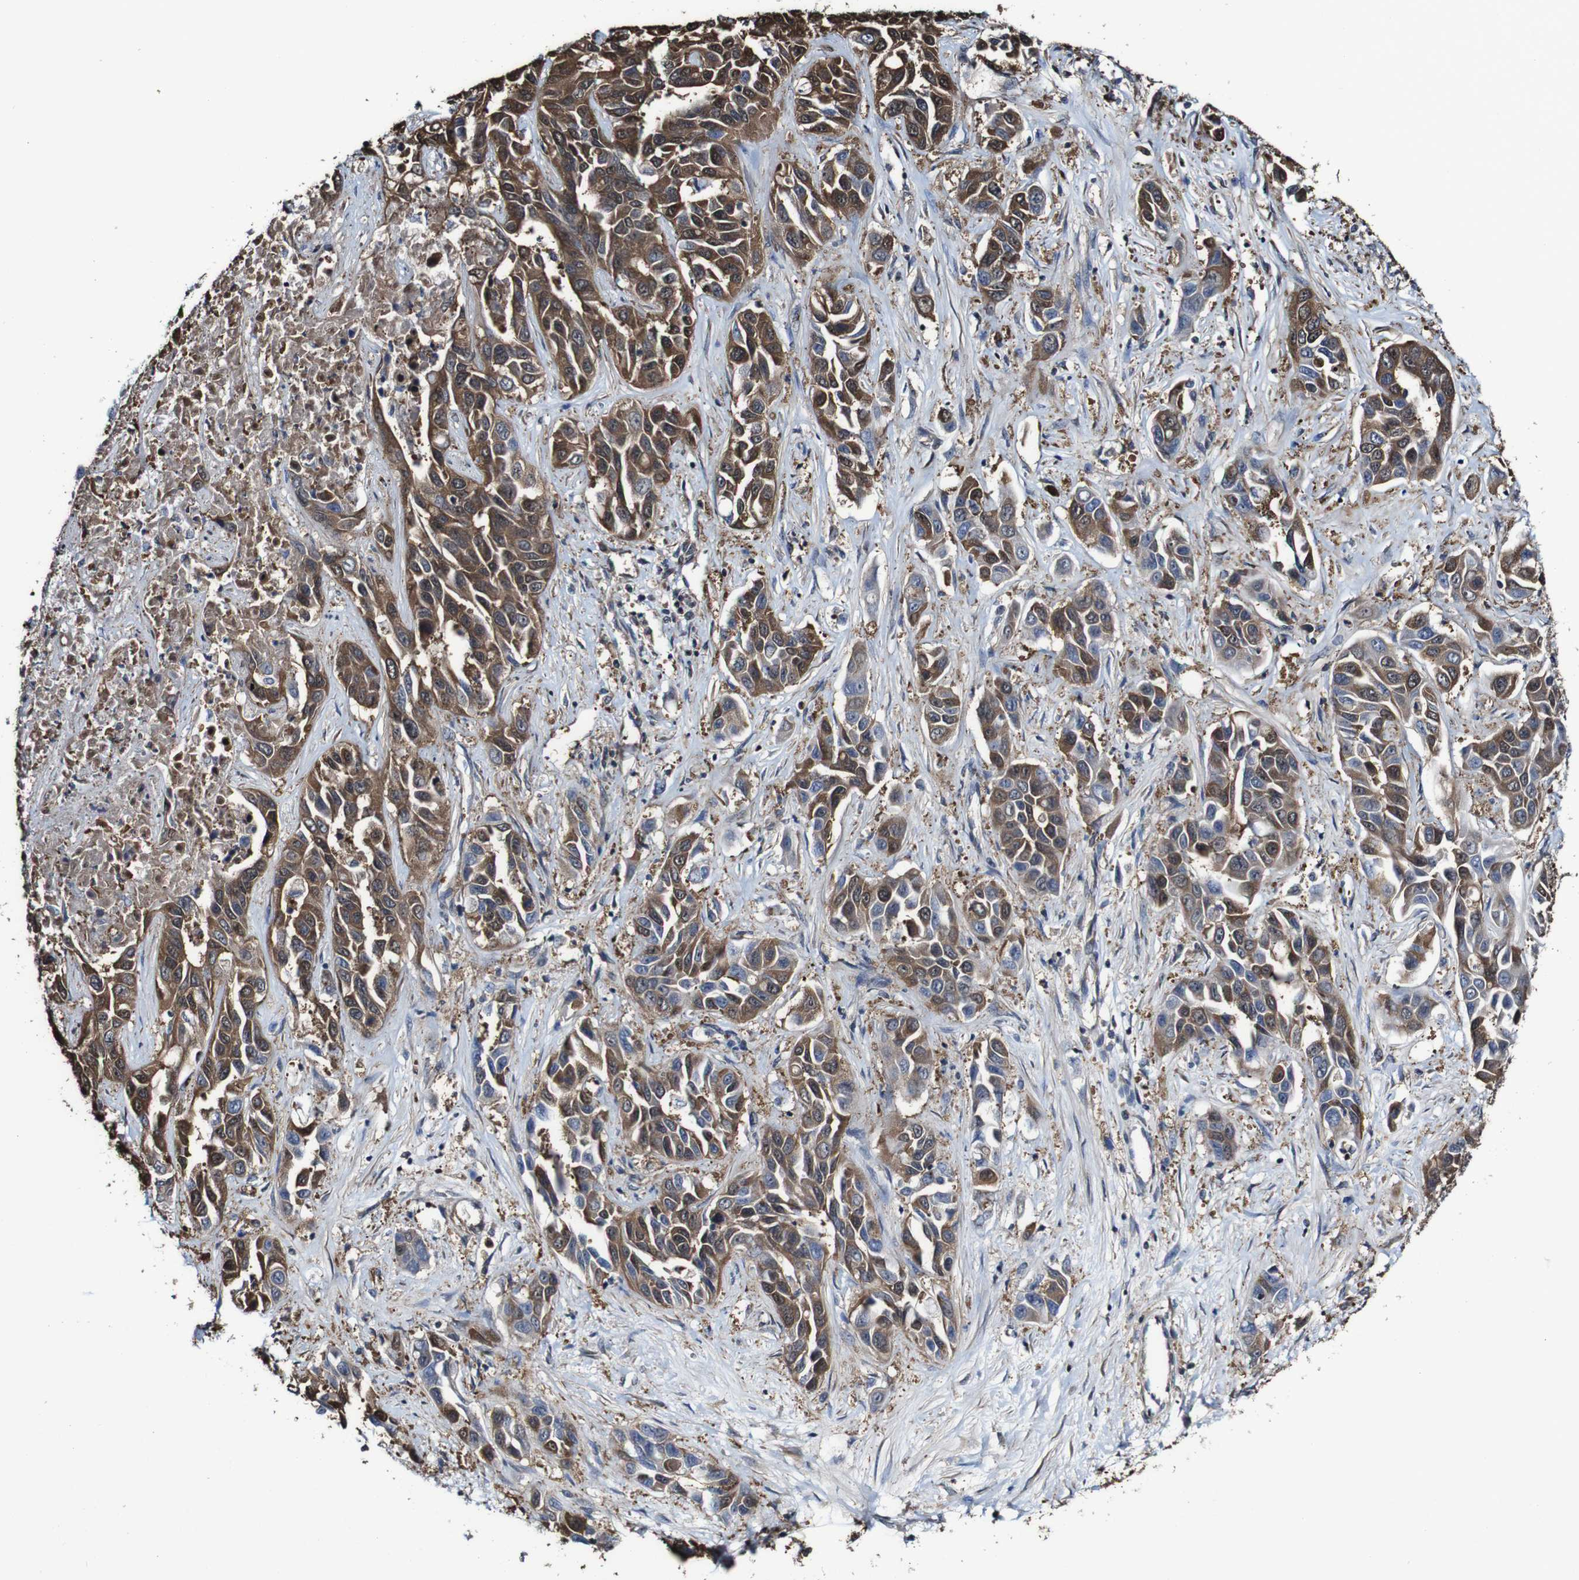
{"staining": {"intensity": "moderate", "quantity": ">75%", "location": "cytoplasmic/membranous"}, "tissue": "liver cancer", "cell_type": "Tumor cells", "image_type": "cancer", "snomed": [{"axis": "morphology", "description": "Cholangiocarcinoma"}, {"axis": "topography", "description": "Liver"}], "caption": "A high-resolution histopathology image shows IHC staining of liver cancer (cholangiocarcinoma), which shows moderate cytoplasmic/membranous positivity in approximately >75% of tumor cells. The protein is shown in brown color, while the nuclei are stained blue.", "gene": "PTPRR", "patient": {"sex": "female", "age": 52}}